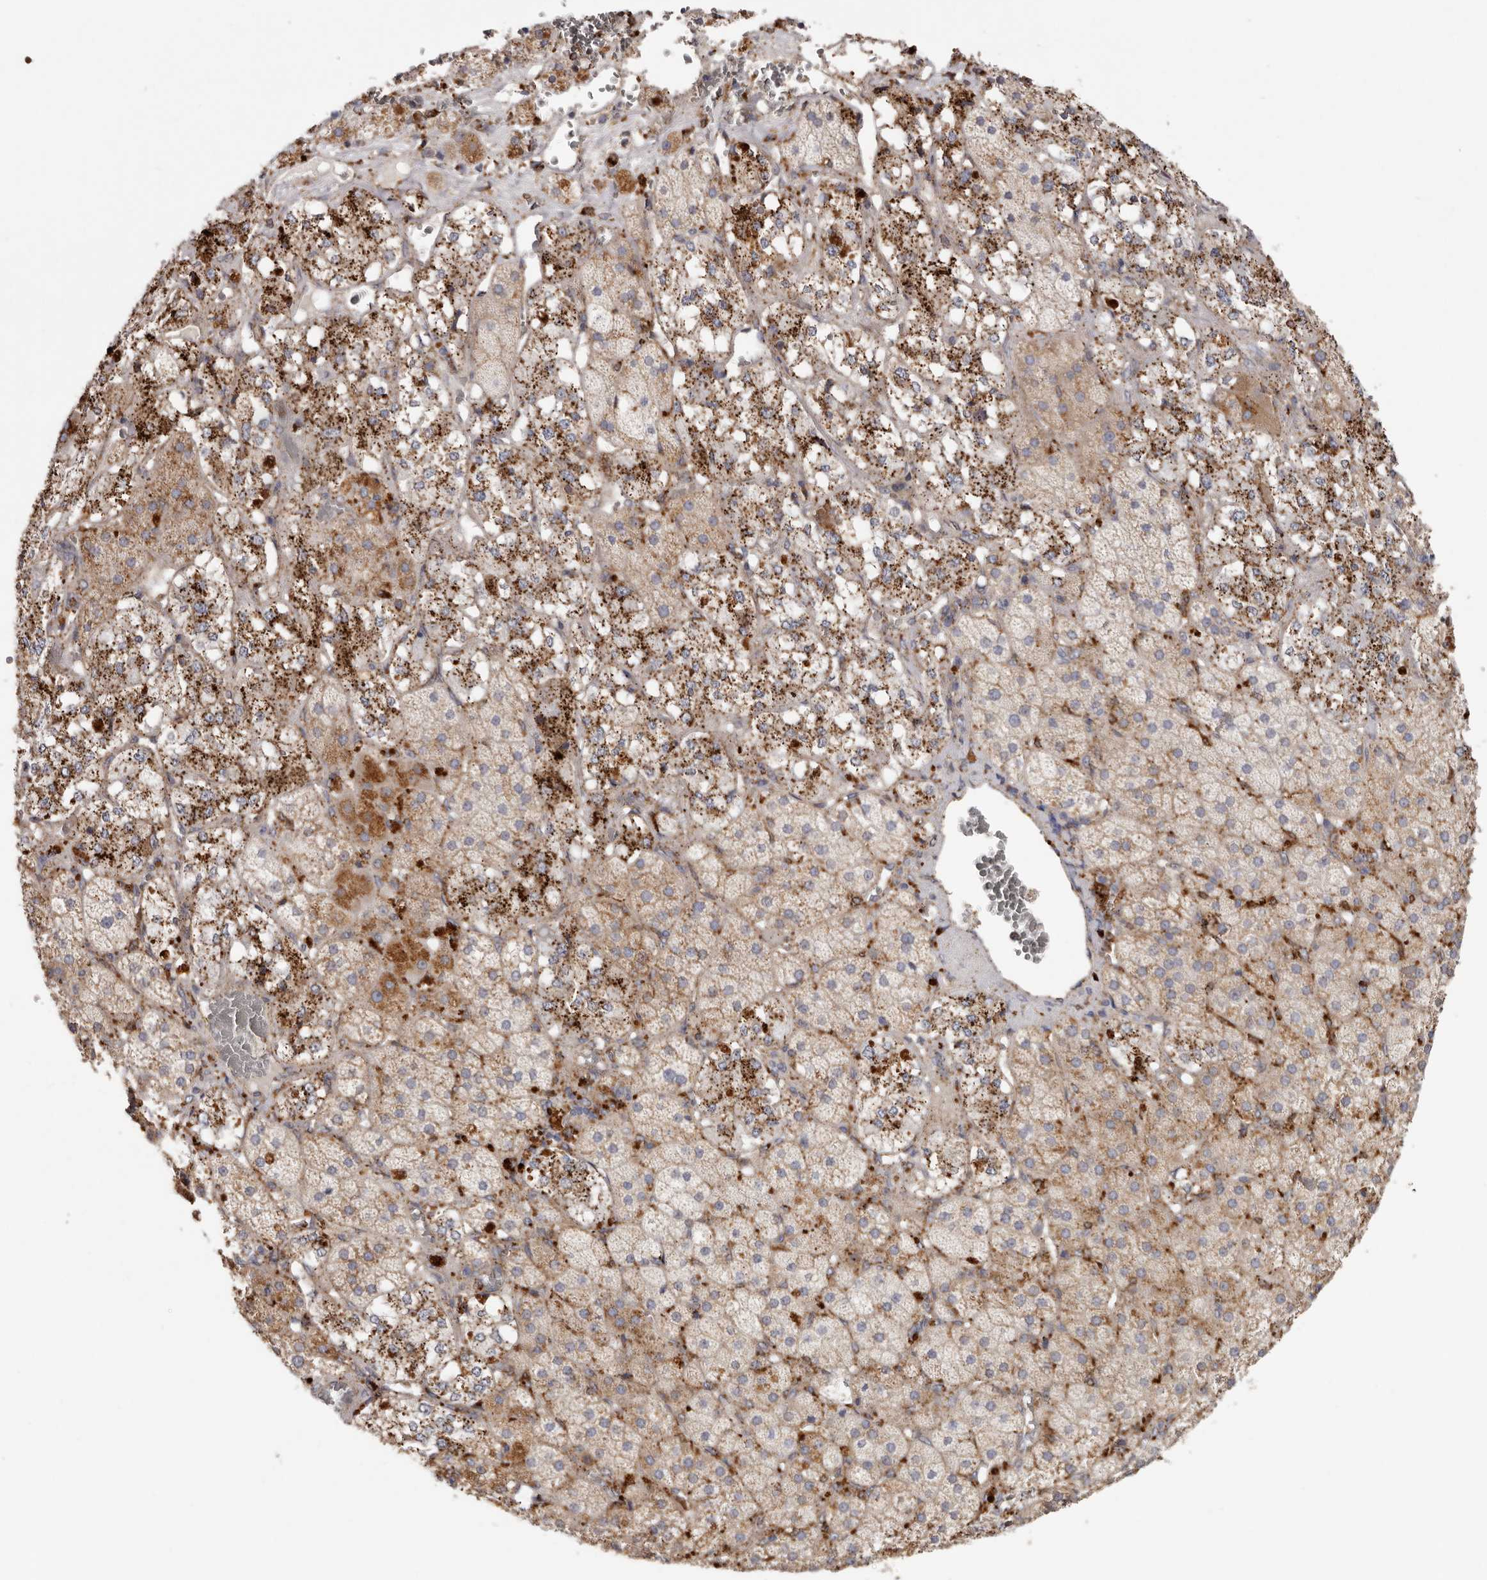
{"staining": {"intensity": "moderate", "quantity": ">75%", "location": "cytoplasmic/membranous"}, "tissue": "adrenal gland", "cell_type": "Glandular cells", "image_type": "normal", "snomed": [{"axis": "morphology", "description": "Normal tissue, NOS"}, {"axis": "topography", "description": "Adrenal gland"}], "caption": "An image of human adrenal gland stained for a protein reveals moderate cytoplasmic/membranous brown staining in glandular cells.", "gene": "GRN", "patient": {"sex": "male", "age": 57}}